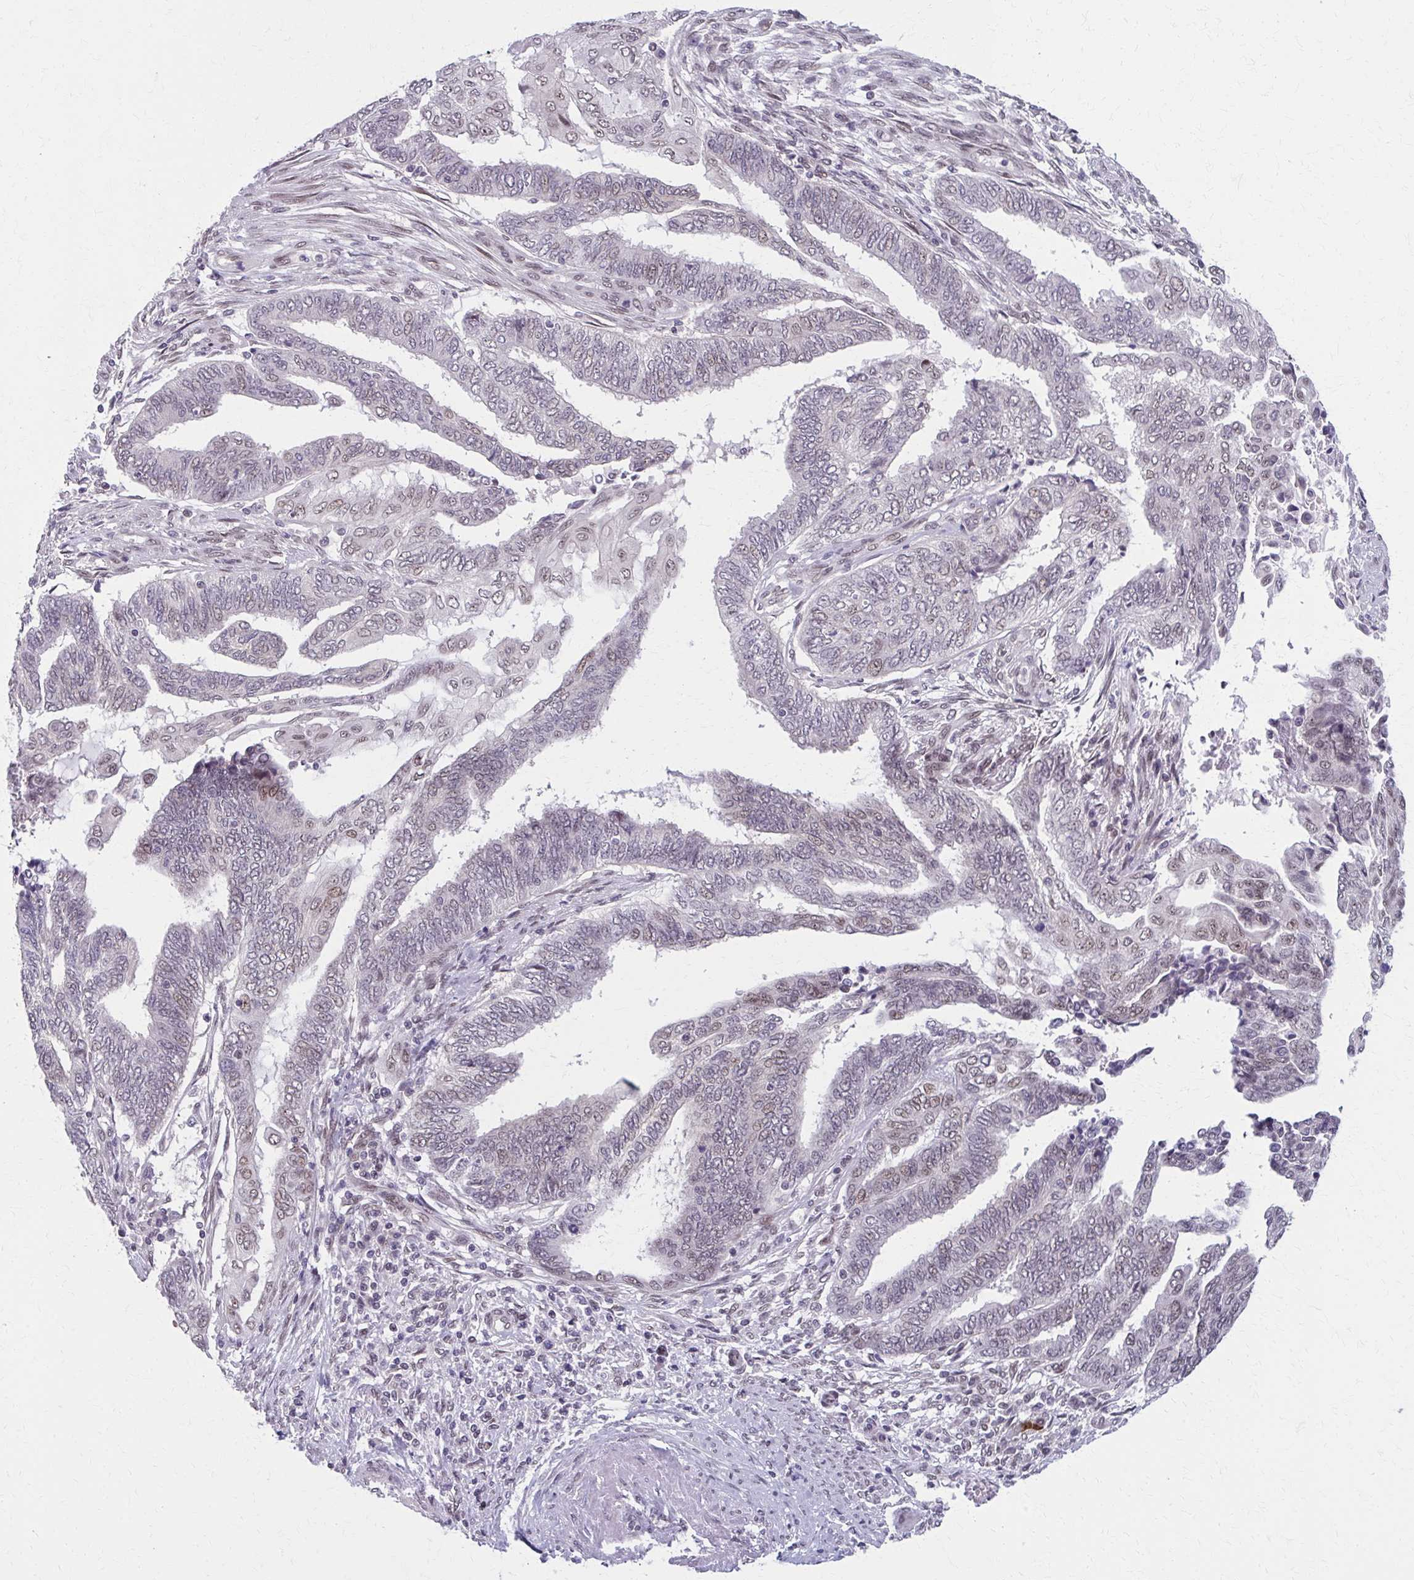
{"staining": {"intensity": "weak", "quantity": "25%-75%", "location": "nuclear"}, "tissue": "endometrial cancer", "cell_type": "Tumor cells", "image_type": "cancer", "snomed": [{"axis": "morphology", "description": "Adenocarcinoma, NOS"}, {"axis": "topography", "description": "Uterus"}, {"axis": "topography", "description": "Endometrium"}], "caption": "IHC (DAB (3,3'-diaminobenzidine)) staining of adenocarcinoma (endometrial) exhibits weak nuclear protein staining in approximately 25%-75% of tumor cells.", "gene": "SETBP1", "patient": {"sex": "female", "age": 70}}